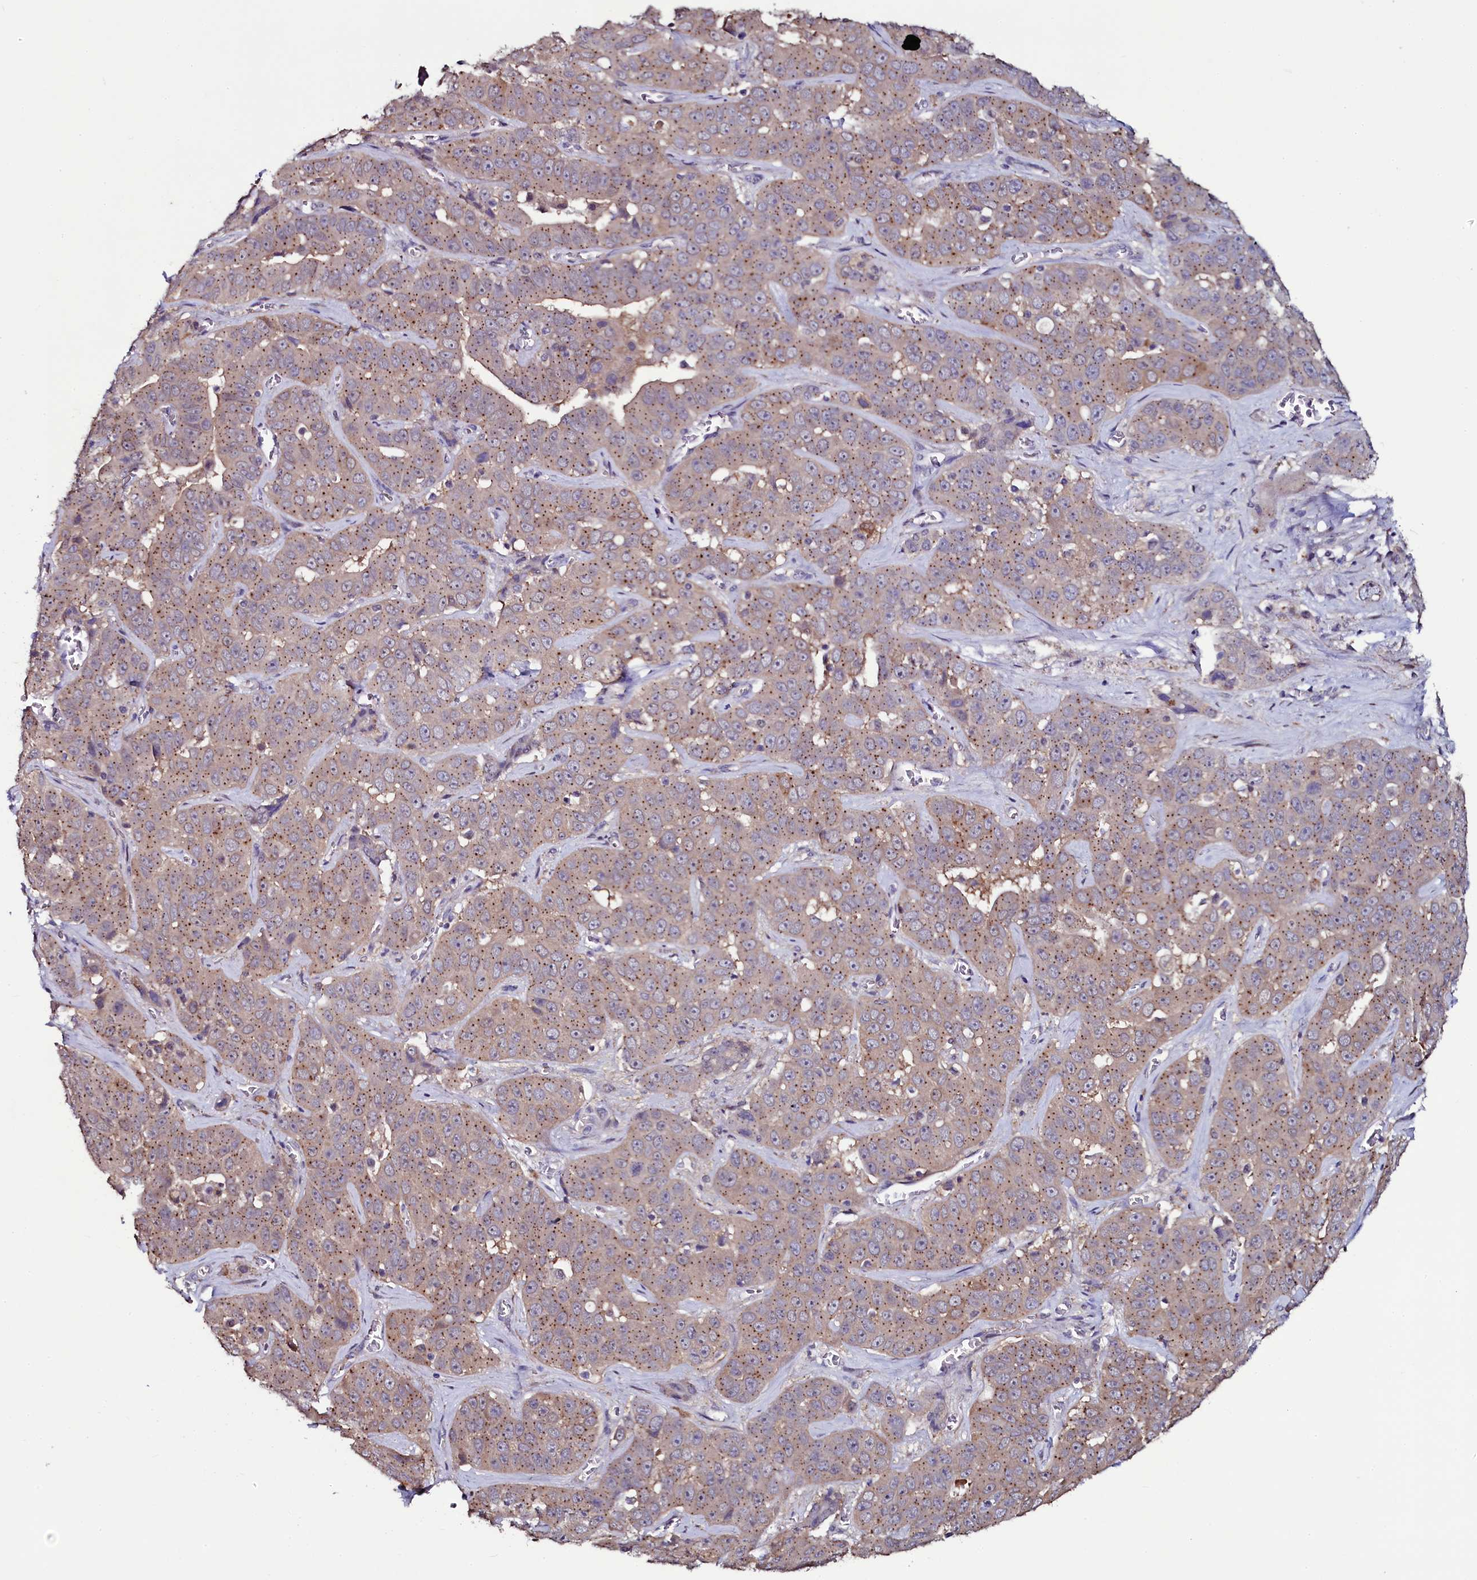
{"staining": {"intensity": "moderate", "quantity": ">75%", "location": "cytoplasmic/membranous"}, "tissue": "liver cancer", "cell_type": "Tumor cells", "image_type": "cancer", "snomed": [{"axis": "morphology", "description": "Cholangiocarcinoma"}, {"axis": "topography", "description": "Liver"}], "caption": "Approximately >75% of tumor cells in human liver cholangiocarcinoma exhibit moderate cytoplasmic/membranous protein positivity as visualized by brown immunohistochemical staining.", "gene": "USPL1", "patient": {"sex": "female", "age": 52}}